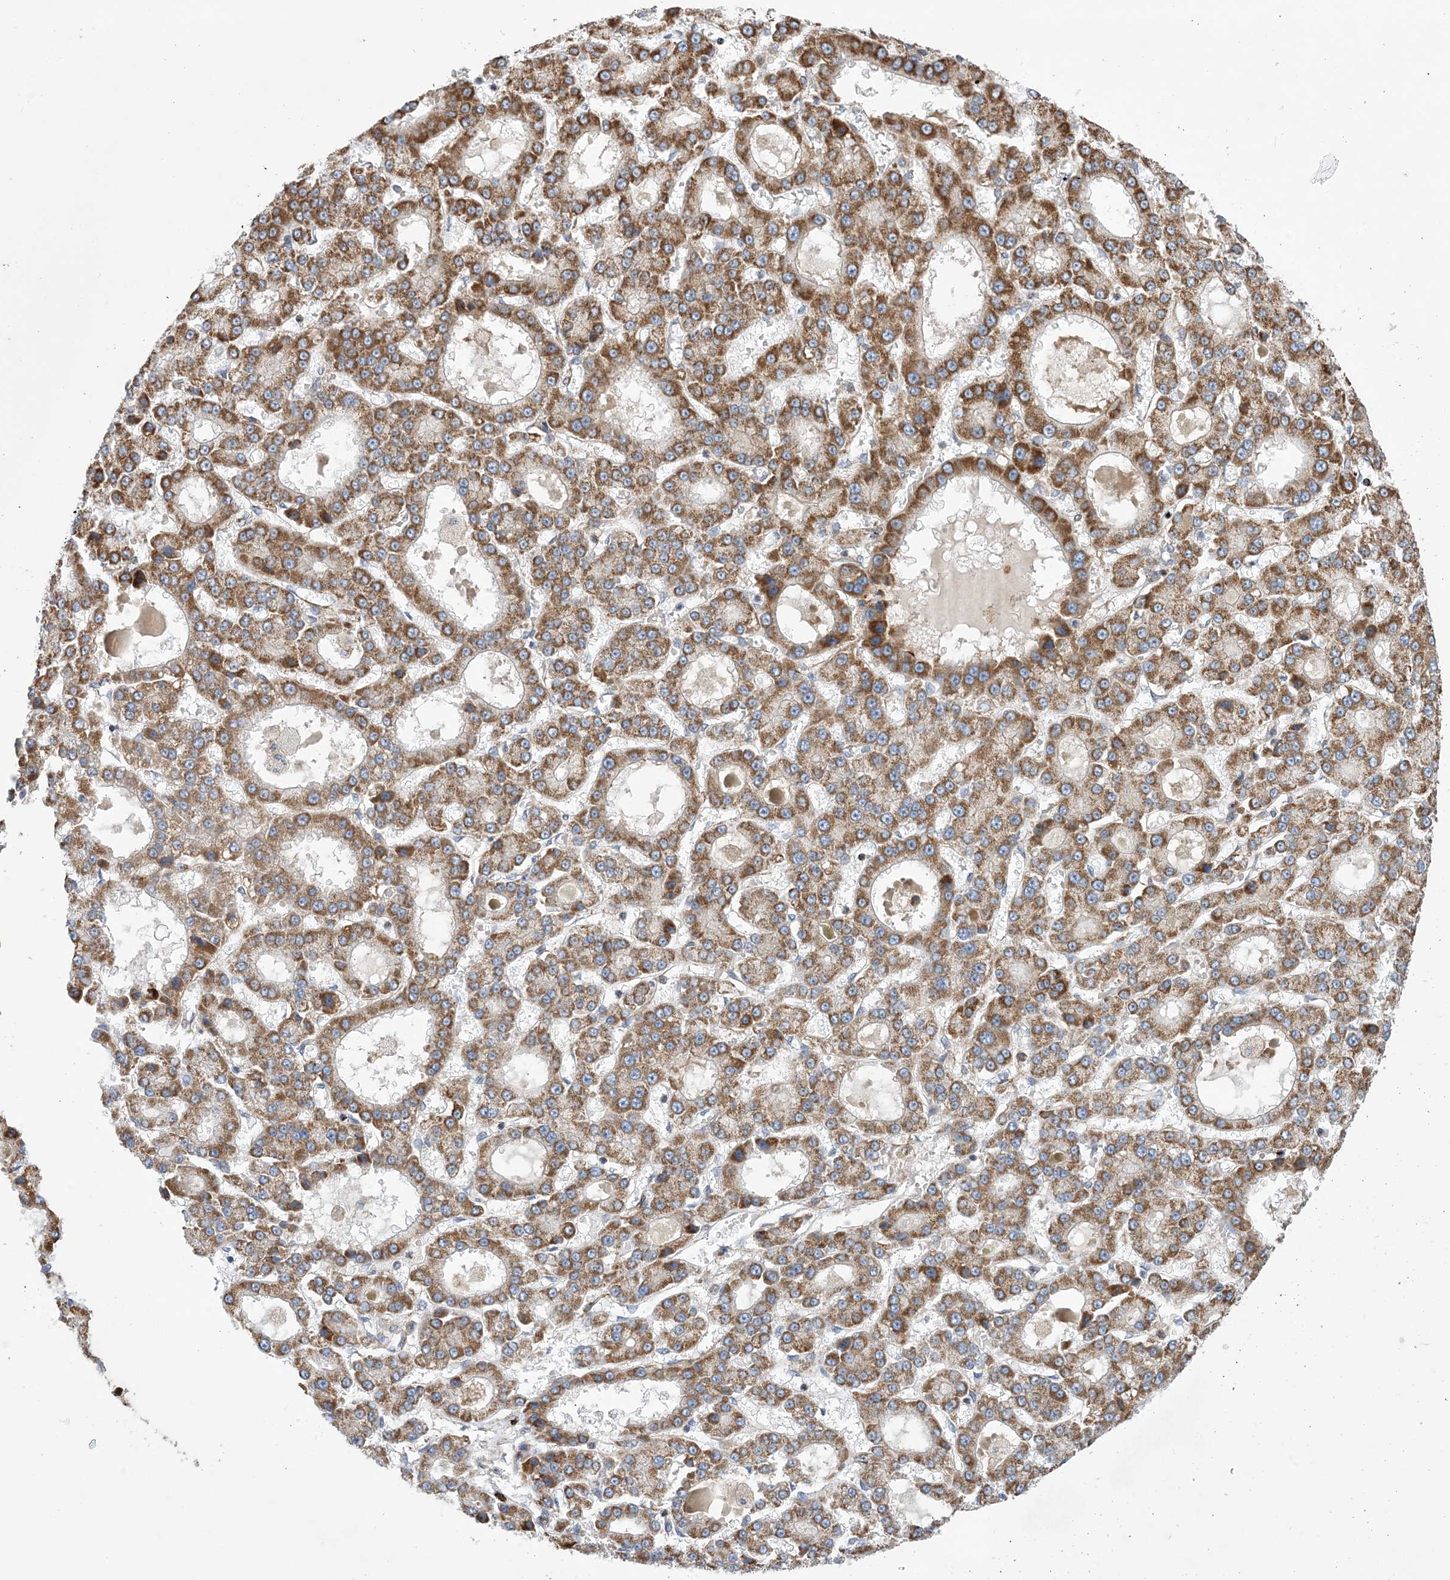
{"staining": {"intensity": "moderate", "quantity": ">75%", "location": "cytoplasmic/membranous"}, "tissue": "liver cancer", "cell_type": "Tumor cells", "image_type": "cancer", "snomed": [{"axis": "morphology", "description": "Carcinoma, Hepatocellular, NOS"}, {"axis": "topography", "description": "Liver"}], "caption": "The micrograph displays immunohistochemical staining of liver hepatocellular carcinoma. There is moderate cytoplasmic/membranous expression is appreciated in approximately >75% of tumor cells.", "gene": "ZNF8", "patient": {"sex": "male", "age": 70}}